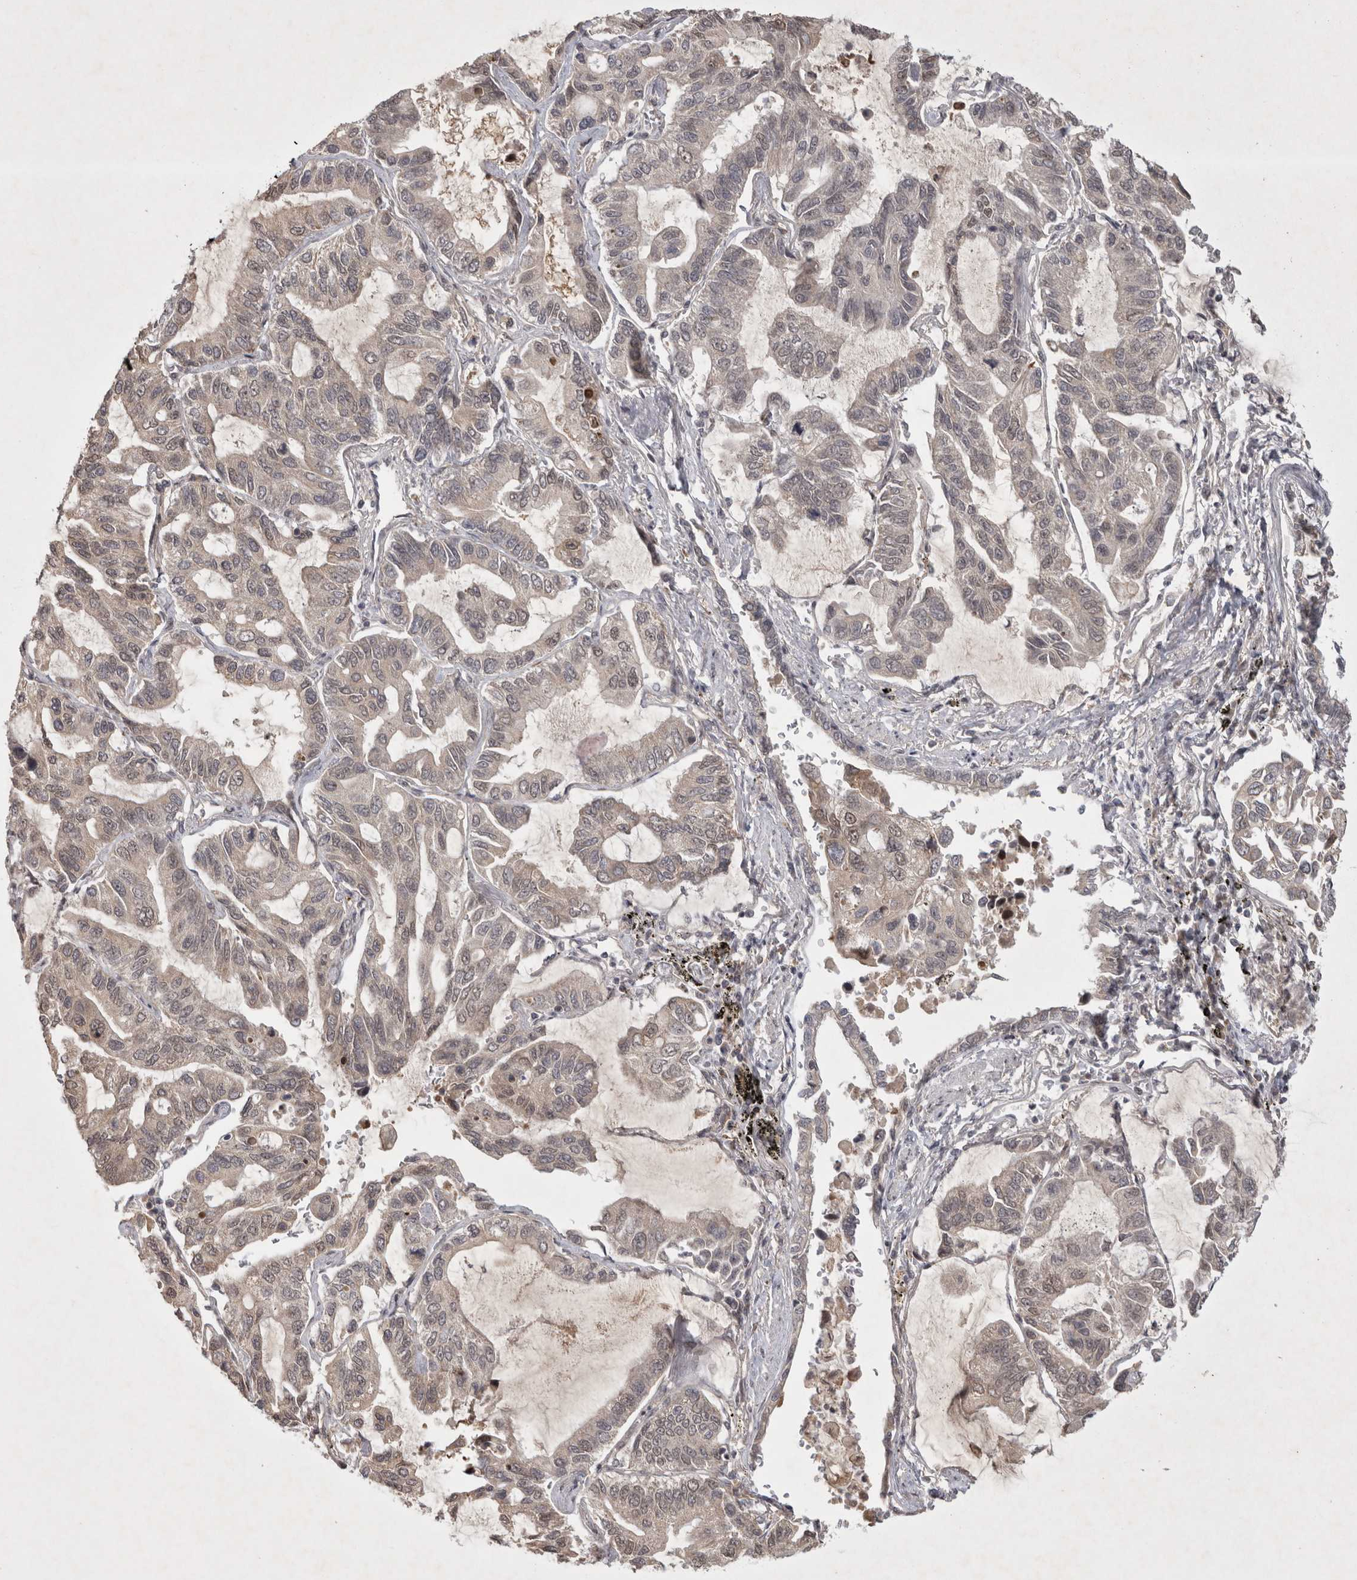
{"staining": {"intensity": "weak", "quantity": "25%-75%", "location": "cytoplasmic/membranous,nuclear"}, "tissue": "lung cancer", "cell_type": "Tumor cells", "image_type": "cancer", "snomed": [{"axis": "morphology", "description": "Adenocarcinoma, NOS"}, {"axis": "topography", "description": "Lung"}], "caption": "Lung cancer (adenocarcinoma) was stained to show a protein in brown. There is low levels of weak cytoplasmic/membranous and nuclear expression in about 25%-75% of tumor cells.", "gene": "ZNF318", "patient": {"sex": "male", "age": 64}}